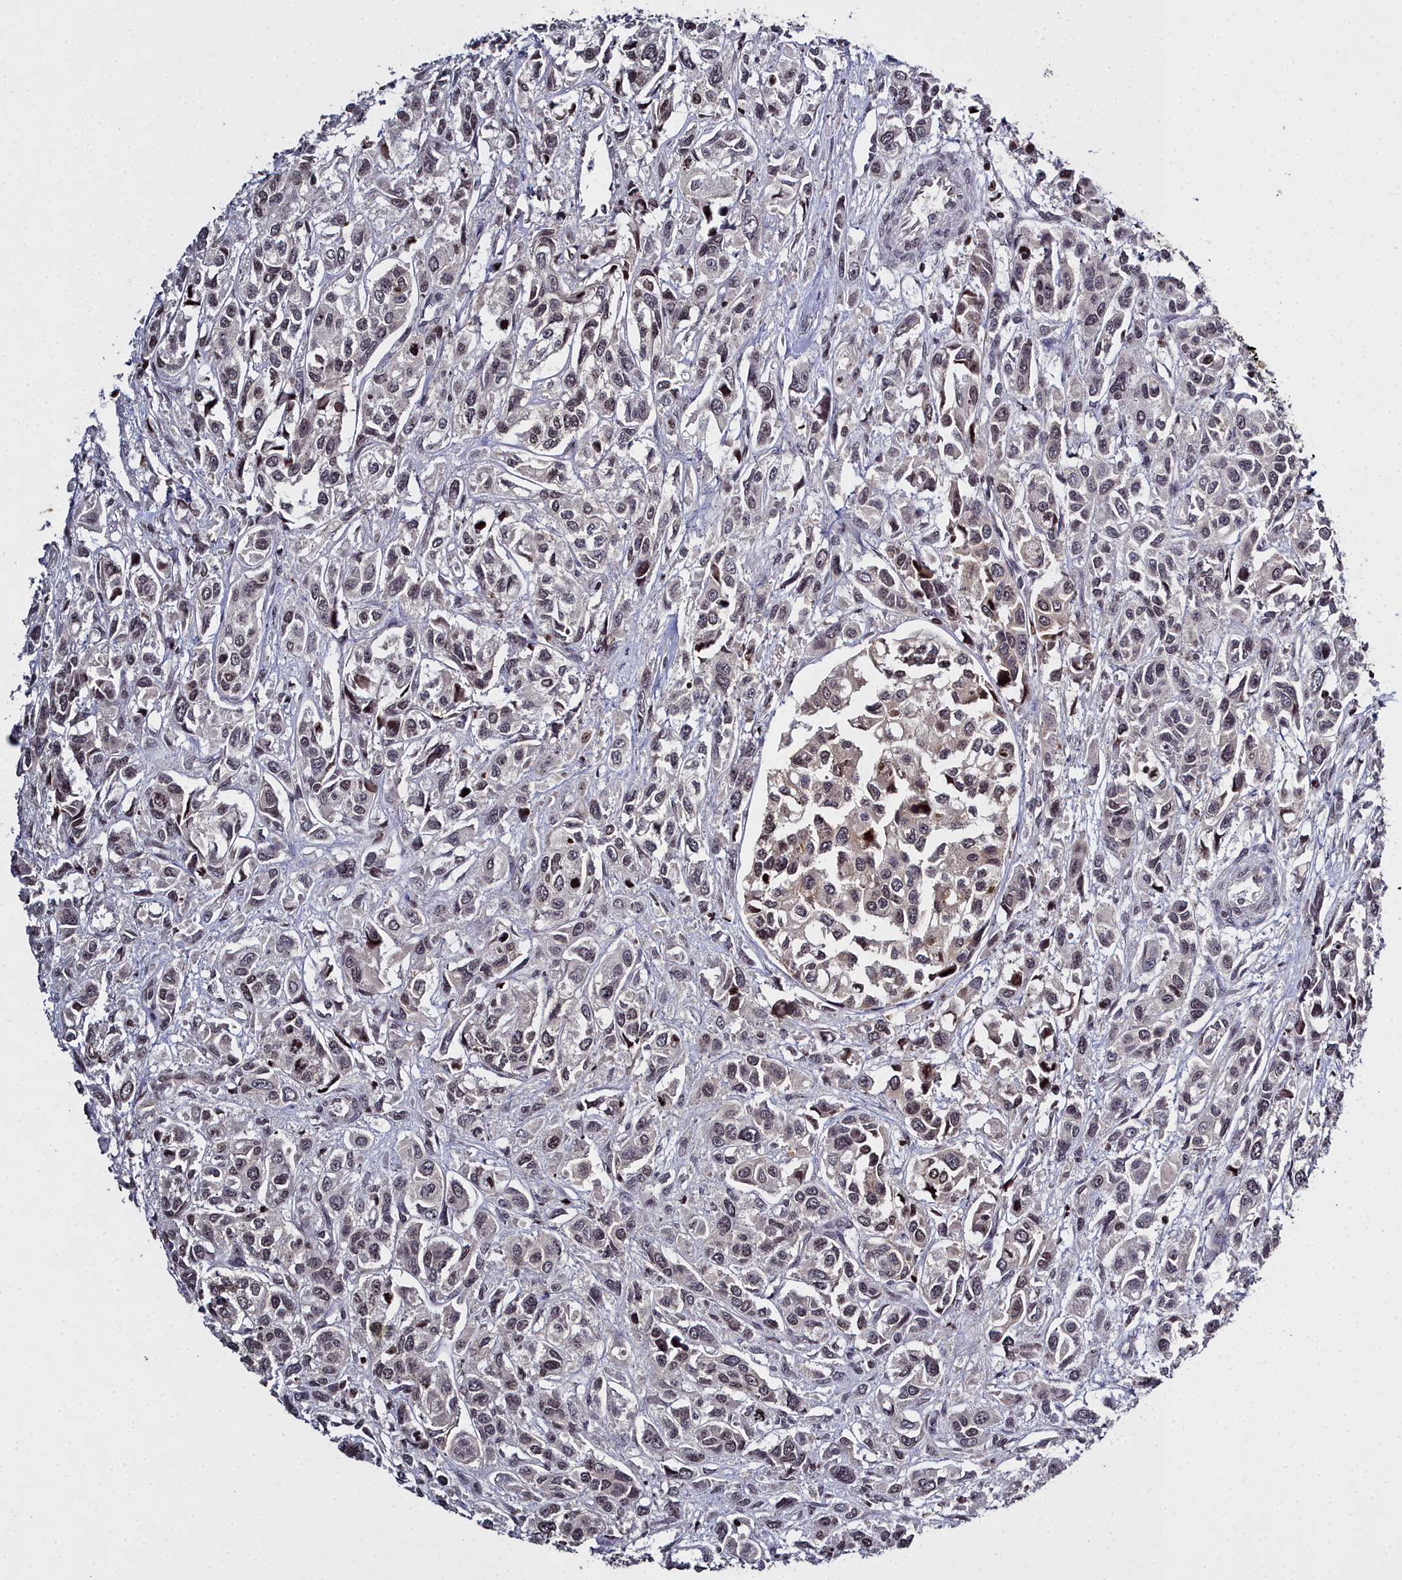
{"staining": {"intensity": "weak", "quantity": "25%-75%", "location": "cytoplasmic/membranous,nuclear"}, "tissue": "urothelial cancer", "cell_type": "Tumor cells", "image_type": "cancer", "snomed": [{"axis": "morphology", "description": "Urothelial carcinoma, High grade"}, {"axis": "topography", "description": "Urinary bladder"}], "caption": "Approximately 25%-75% of tumor cells in urothelial cancer demonstrate weak cytoplasmic/membranous and nuclear protein positivity as visualized by brown immunohistochemical staining.", "gene": "FZD4", "patient": {"sex": "male", "age": 67}}